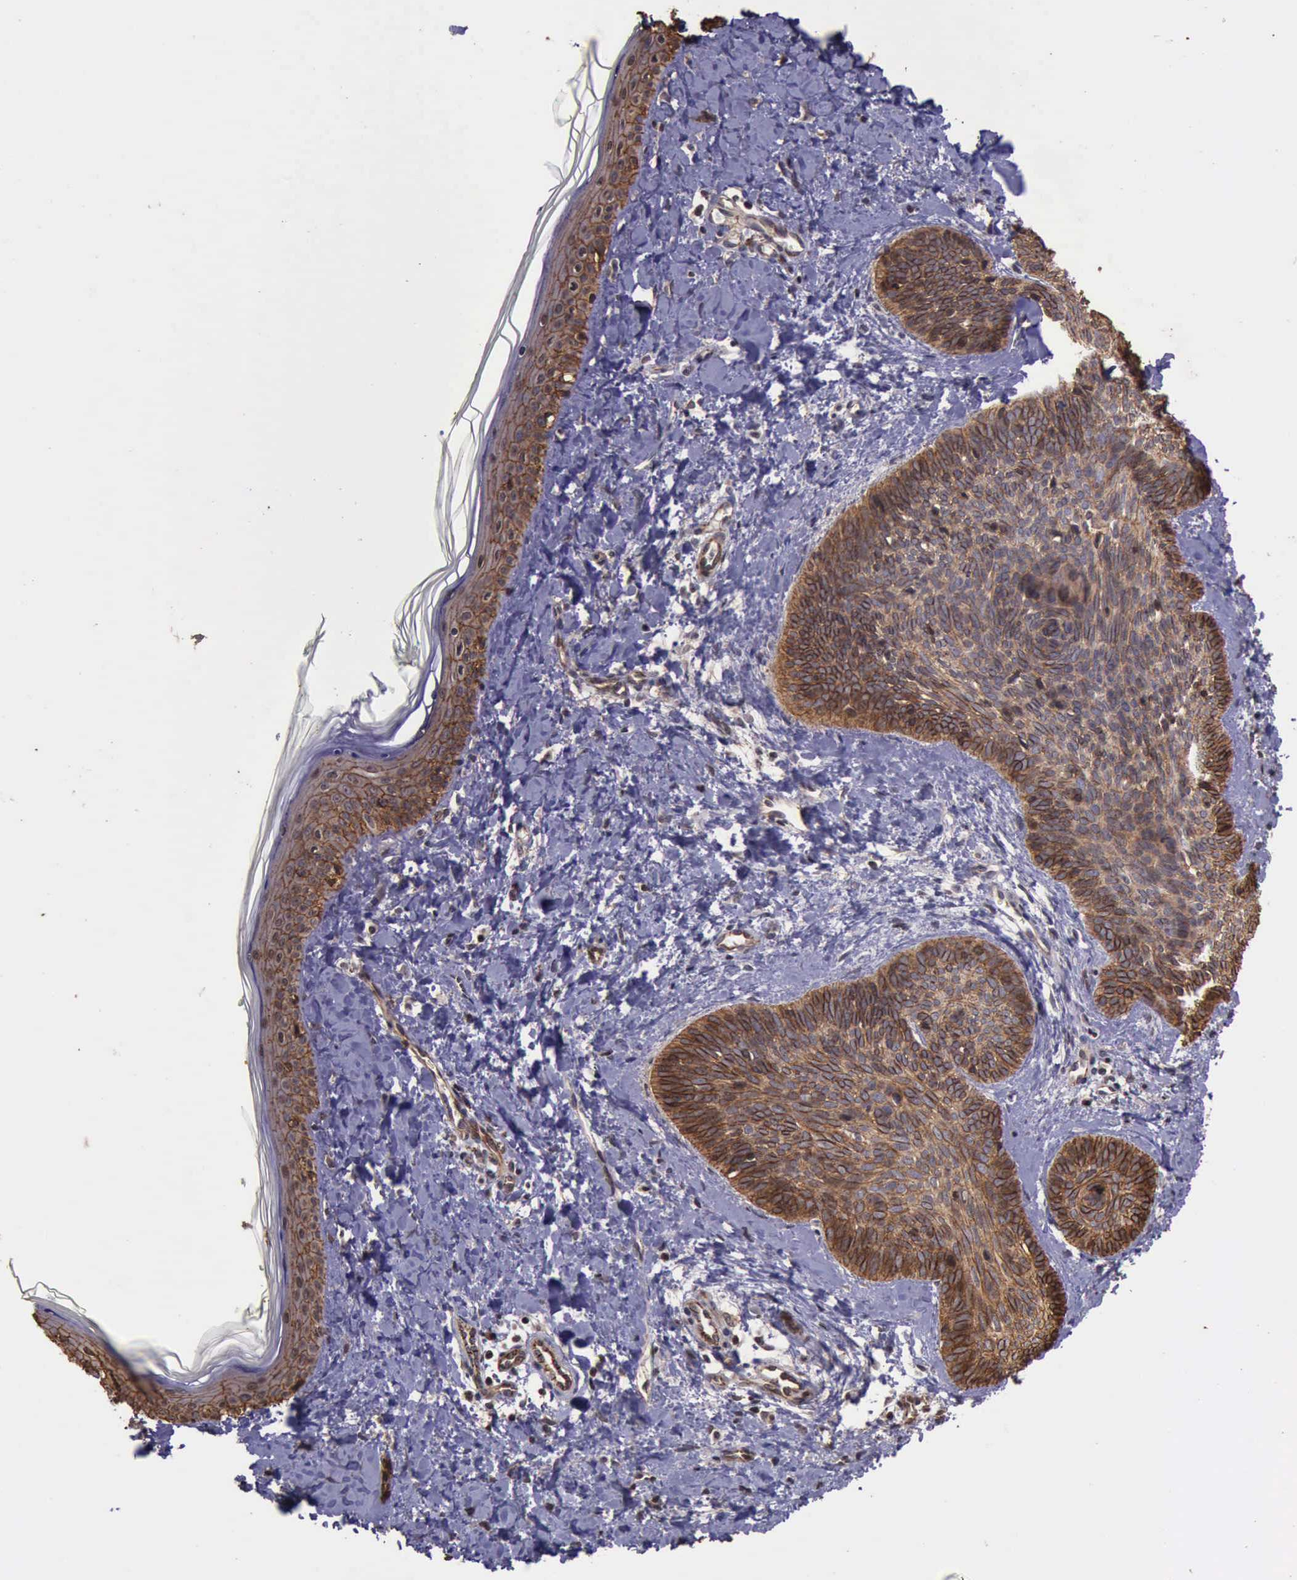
{"staining": {"intensity": "moderate", "quantity": ">75%", "location": "cytoplasmic/membranous"}, "tissue": "skin cancer", "cell_type": "Tumor cells", "image_type": "cancer", "snomed": [{"axis": "morphology", "description": "Basal cell carcinoma"}, {"axis": "topography", "description": "Skin"}], "caption": "Immunohistochemical staining of skin basal cell carcinoma shows moderate cytoplasmic/membranous protein expression in about >75% of tumor cells. Nuclei are stained in blue.", "gene": "CTNNB1", "patient": {"sex": "female", "age": 81}}